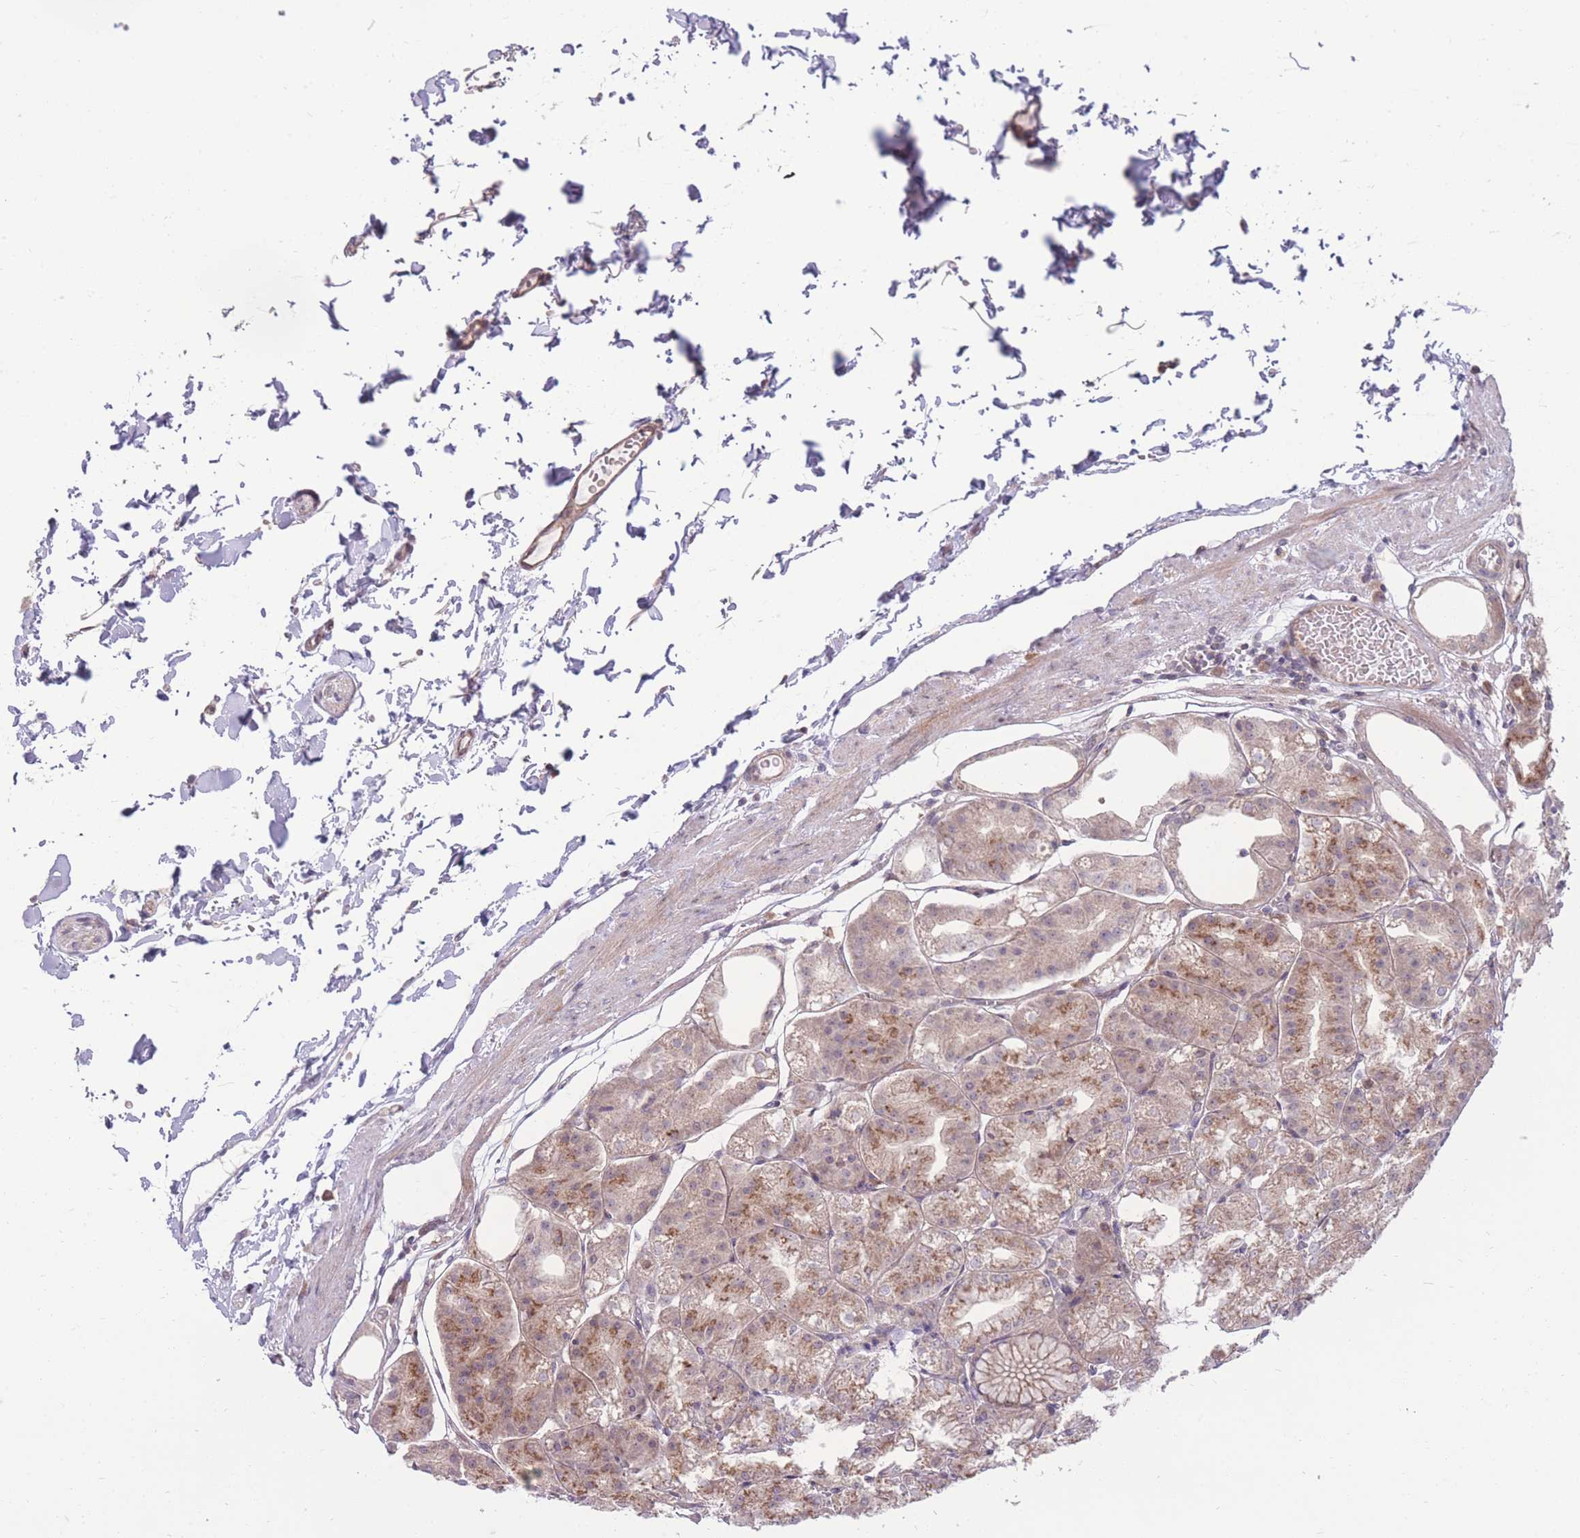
{"staining": {"intensity": "moderate", "quantity": ">75%", "location": "cytoplasmic/membranous"}, "tissue": "stomach", "cell_type": "Glandular cells", "image_type": "normal", "snomed": [{"axis": "morphology", "description": "Normal tissue, NOS"}, {"axis": "topography", "description": "Stomach, lower"}], "caption": "Immunohistochemistry staining of normal stomach, which reveals medium levels of moderate cytoplasmic/membranous positivity in about >75% of glandular cells indicating moderate cytoplasmic/membranous protein expression. The staining was performed using DAB (3,3'-diaminobenzidine) (brown) for protein detection and nuclei were counterstained in hematoxylin (blue).", "gene": "RIC8A", "patient": {"sex": "male", "age": 71}}